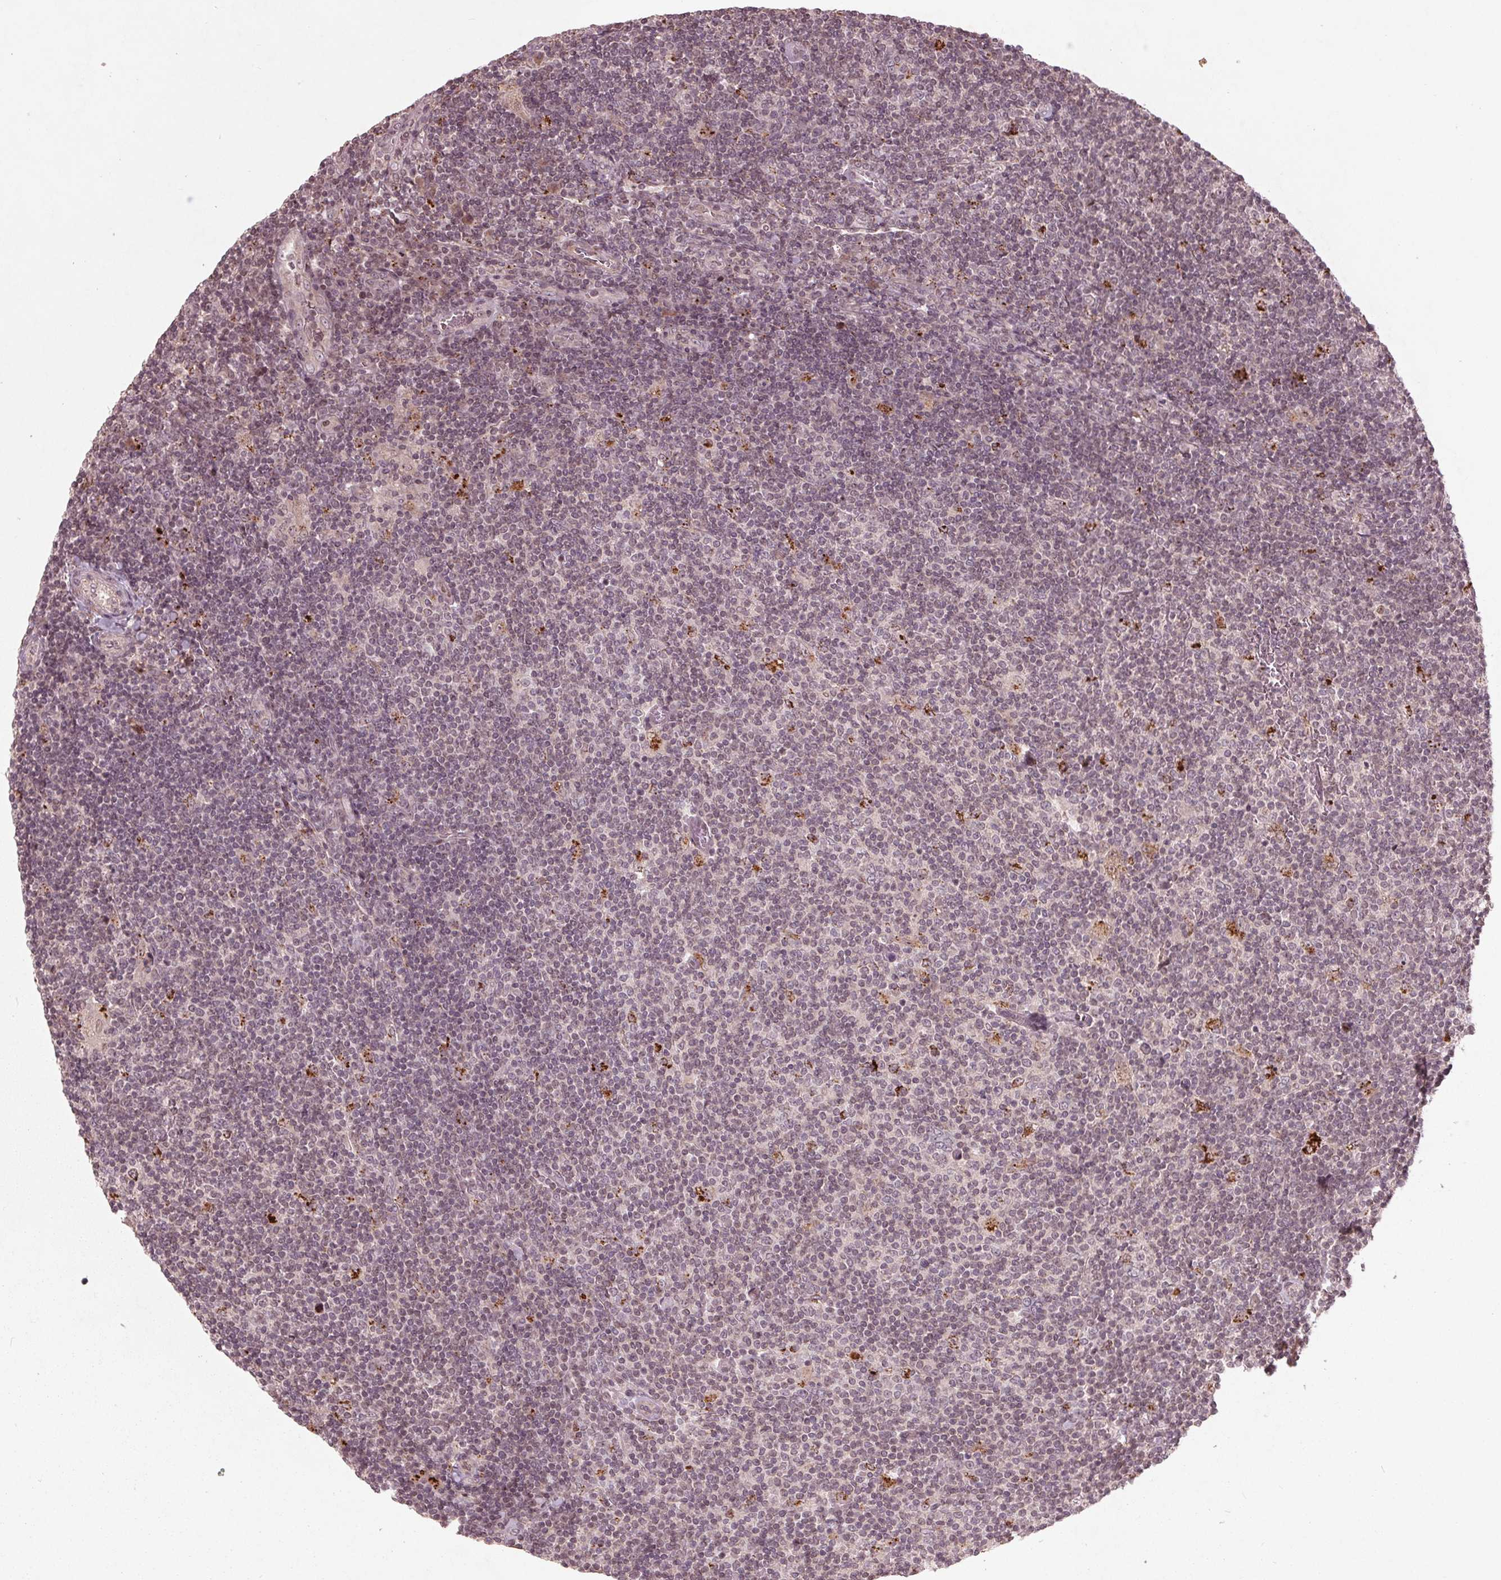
{"staining": {"intensity": "negative", "quantity": "none", "location": "none"}, "tissue": "lymphoma", "cell_type": "Tumor cells", "image_type": "cancer", "snomed": [{"axis": "morphology", "description": "Hodgkin's disease, NOS"}, {"axis": "topography", "description": "Lymph node"}], "caption": "Lymphoma stained for a protein using IHC shows no expression tumor cells.", "gene": "CDKL4", "patient": {"sex": "male", "age": 40}}